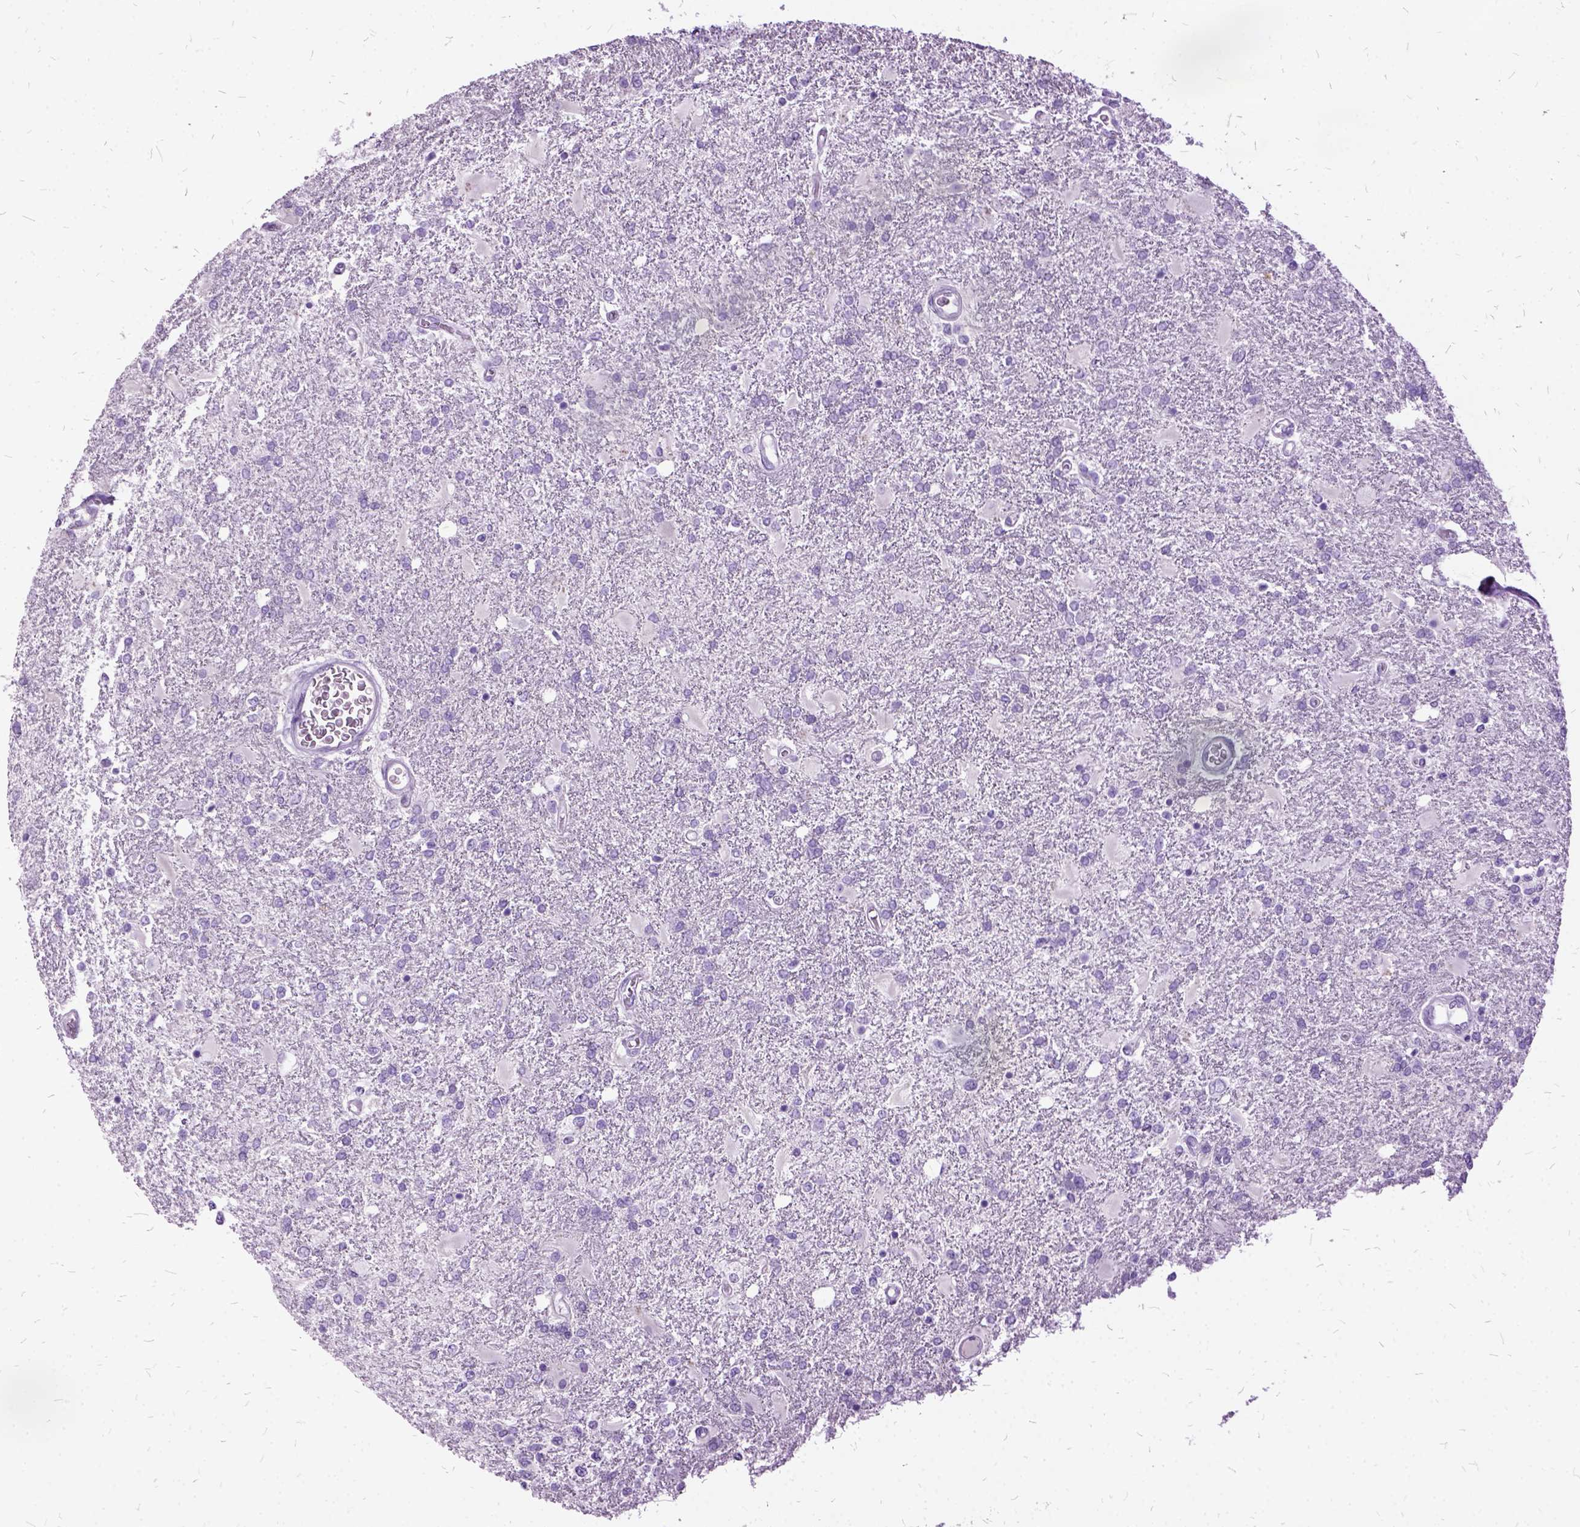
{"staining": {"intensity": "negative", "quantity": "none", "location": "none"}, "tissue": "glioma", "cell_type": "Tumor cells", "image_type": "cancer", "snomed": [{"axis": "morphology", "description": "Glioma, malignant, High grade"}, {"axis": "topography", "description": "Cerebral cortex"}], "caption": "High power microscopy photomicrograph of an immunohistochemistry image of glioma, revealing no significant positivity in tumor cells. Nuclei are stained in blue.", "gene": "MME", "patient": {"sex": "male", "age": 79}}